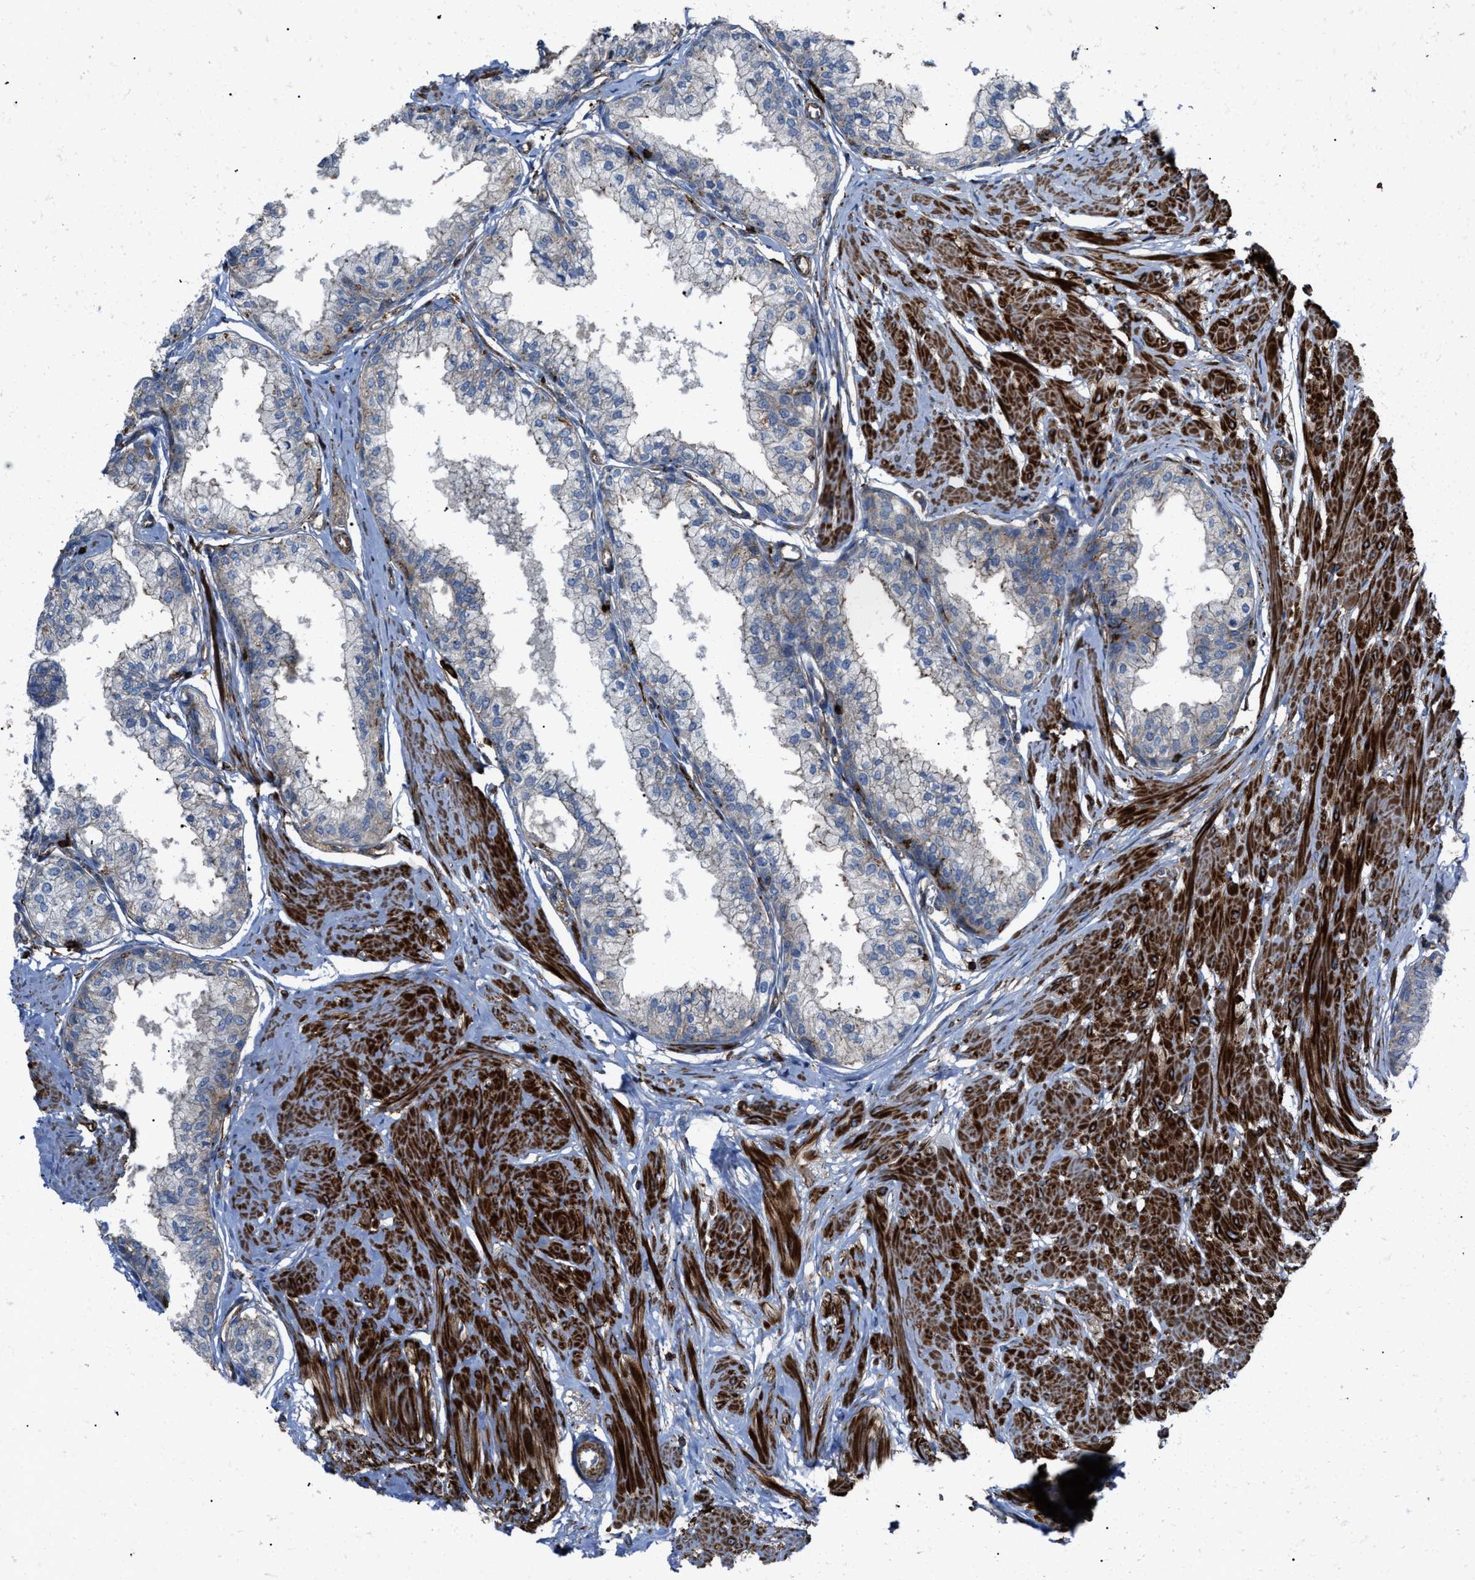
{"staining": {"intensity": "moderate", "quantity": "25%-75%", "location": "cytoplasmic/membranous"}, "tissue": "seminal vesicle", "cell_type": "Glandular cells", "image_type": "normal", "snomed": [{"axis": "morphology", "description": "Normal tissue, NOS"}, {"axis": "topography", "description": "Prostate"}, {"axis": "topography", "description": "Seminal veicle"}], "caption": "About 25%-75% of glandular cells in benign seminal vesicle show moderate cytoplasmic/membranous protein expression as visualized by brown immunohistochemical staining.", "gene": "AGPAT2", "patient": {"sex": "male", "age": 60}}